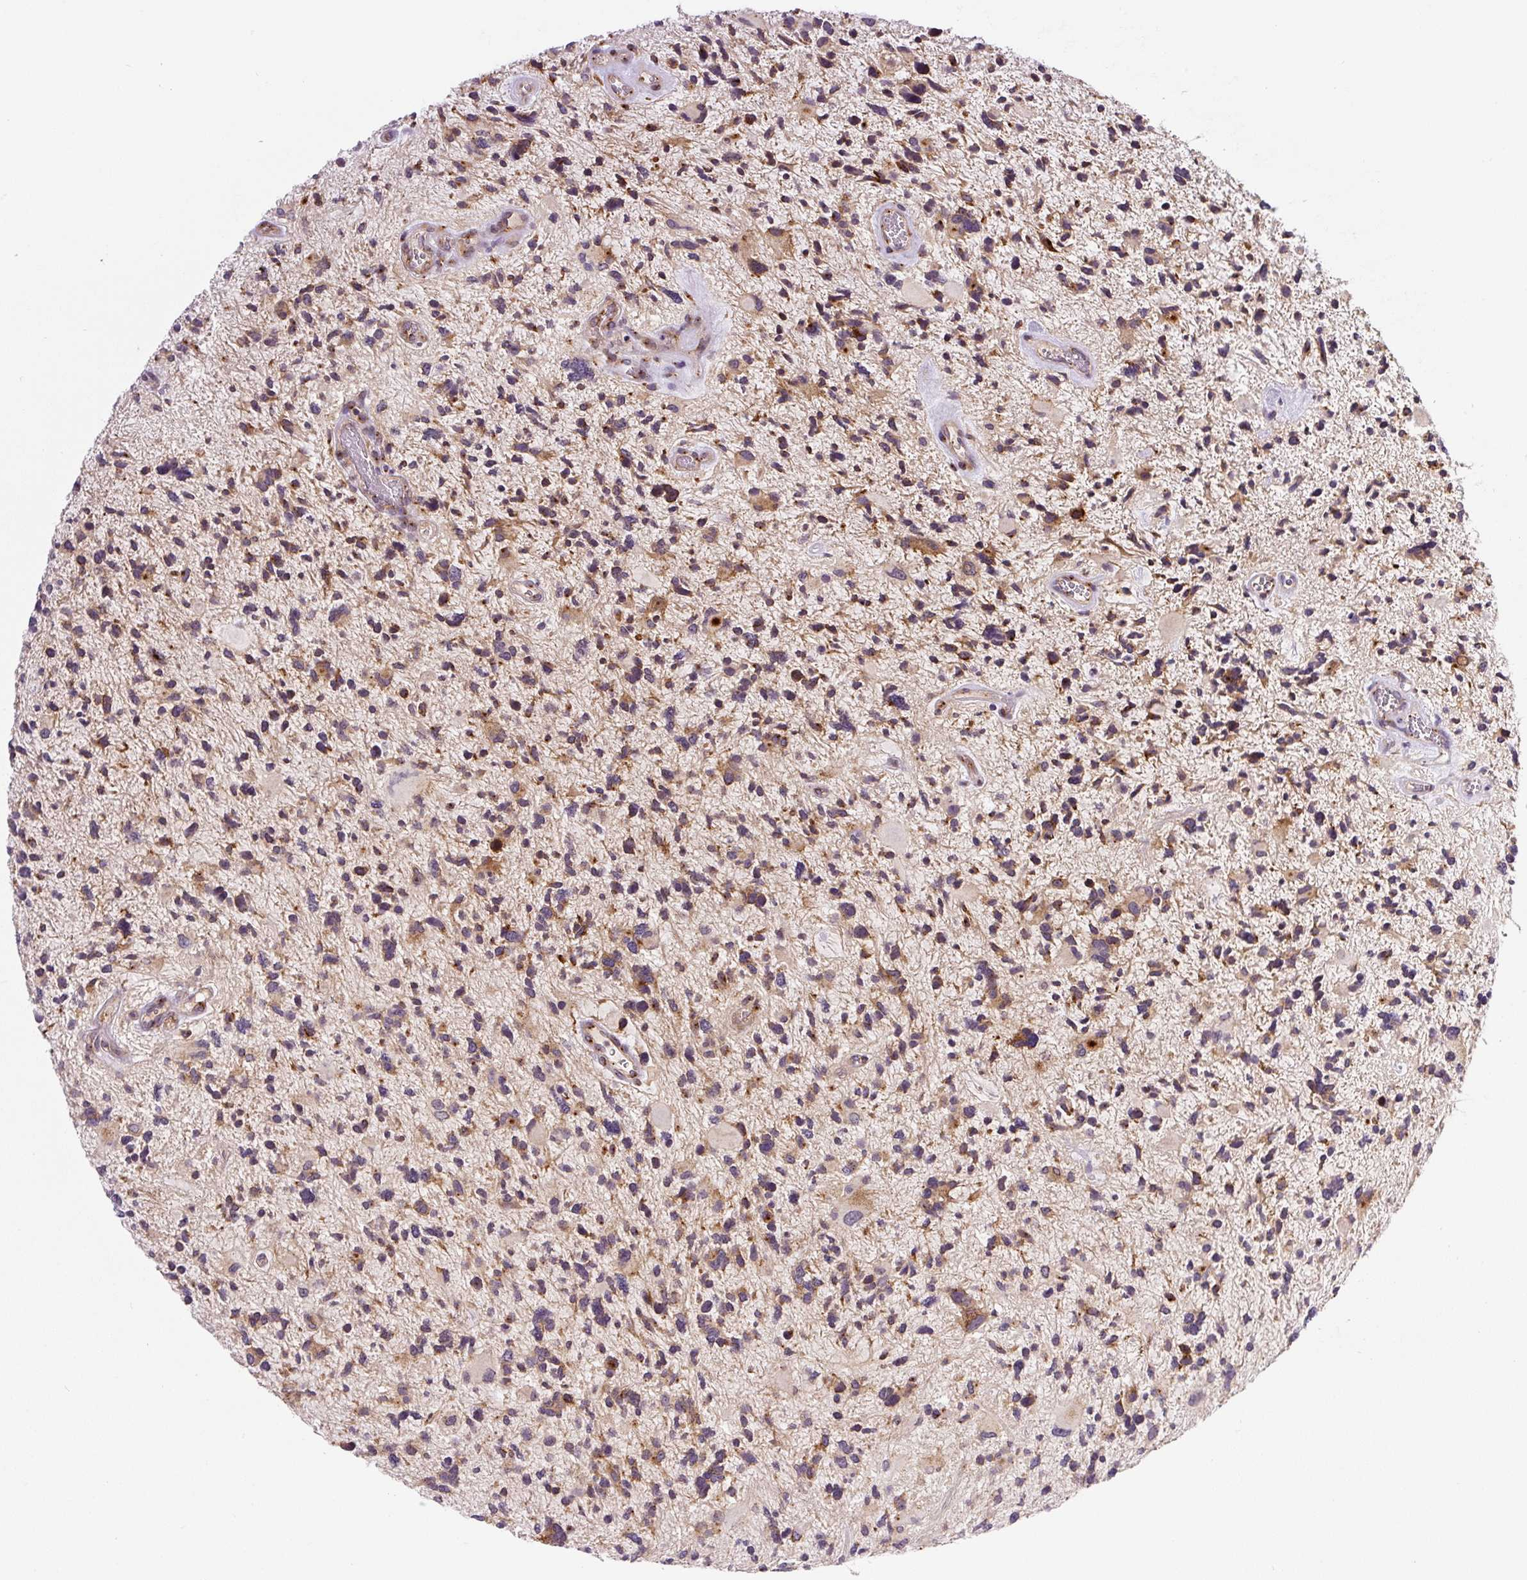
{"staining": {"intensity": "moderate", "quantity": ">75%", "location": "cytoplasmic/membranous"}, "tissue": "glioma", "cell_type": "Tumor cells", "image_type": "cancer", "snomed": [{"axis": "morphology", "description": "Glioma, malignant, High grade"}, {"axis": "topography", "description": "Brain"}], "caption": "Immunohistochemistry micrograph of glioma stained for a protein (brown), which reveals medium levels of moderate cytoplasmic/membranous positivity in approximately >75% of tumor cells.", "gene": "PCM1", "patient": {"sex": "female", "age": 11}}